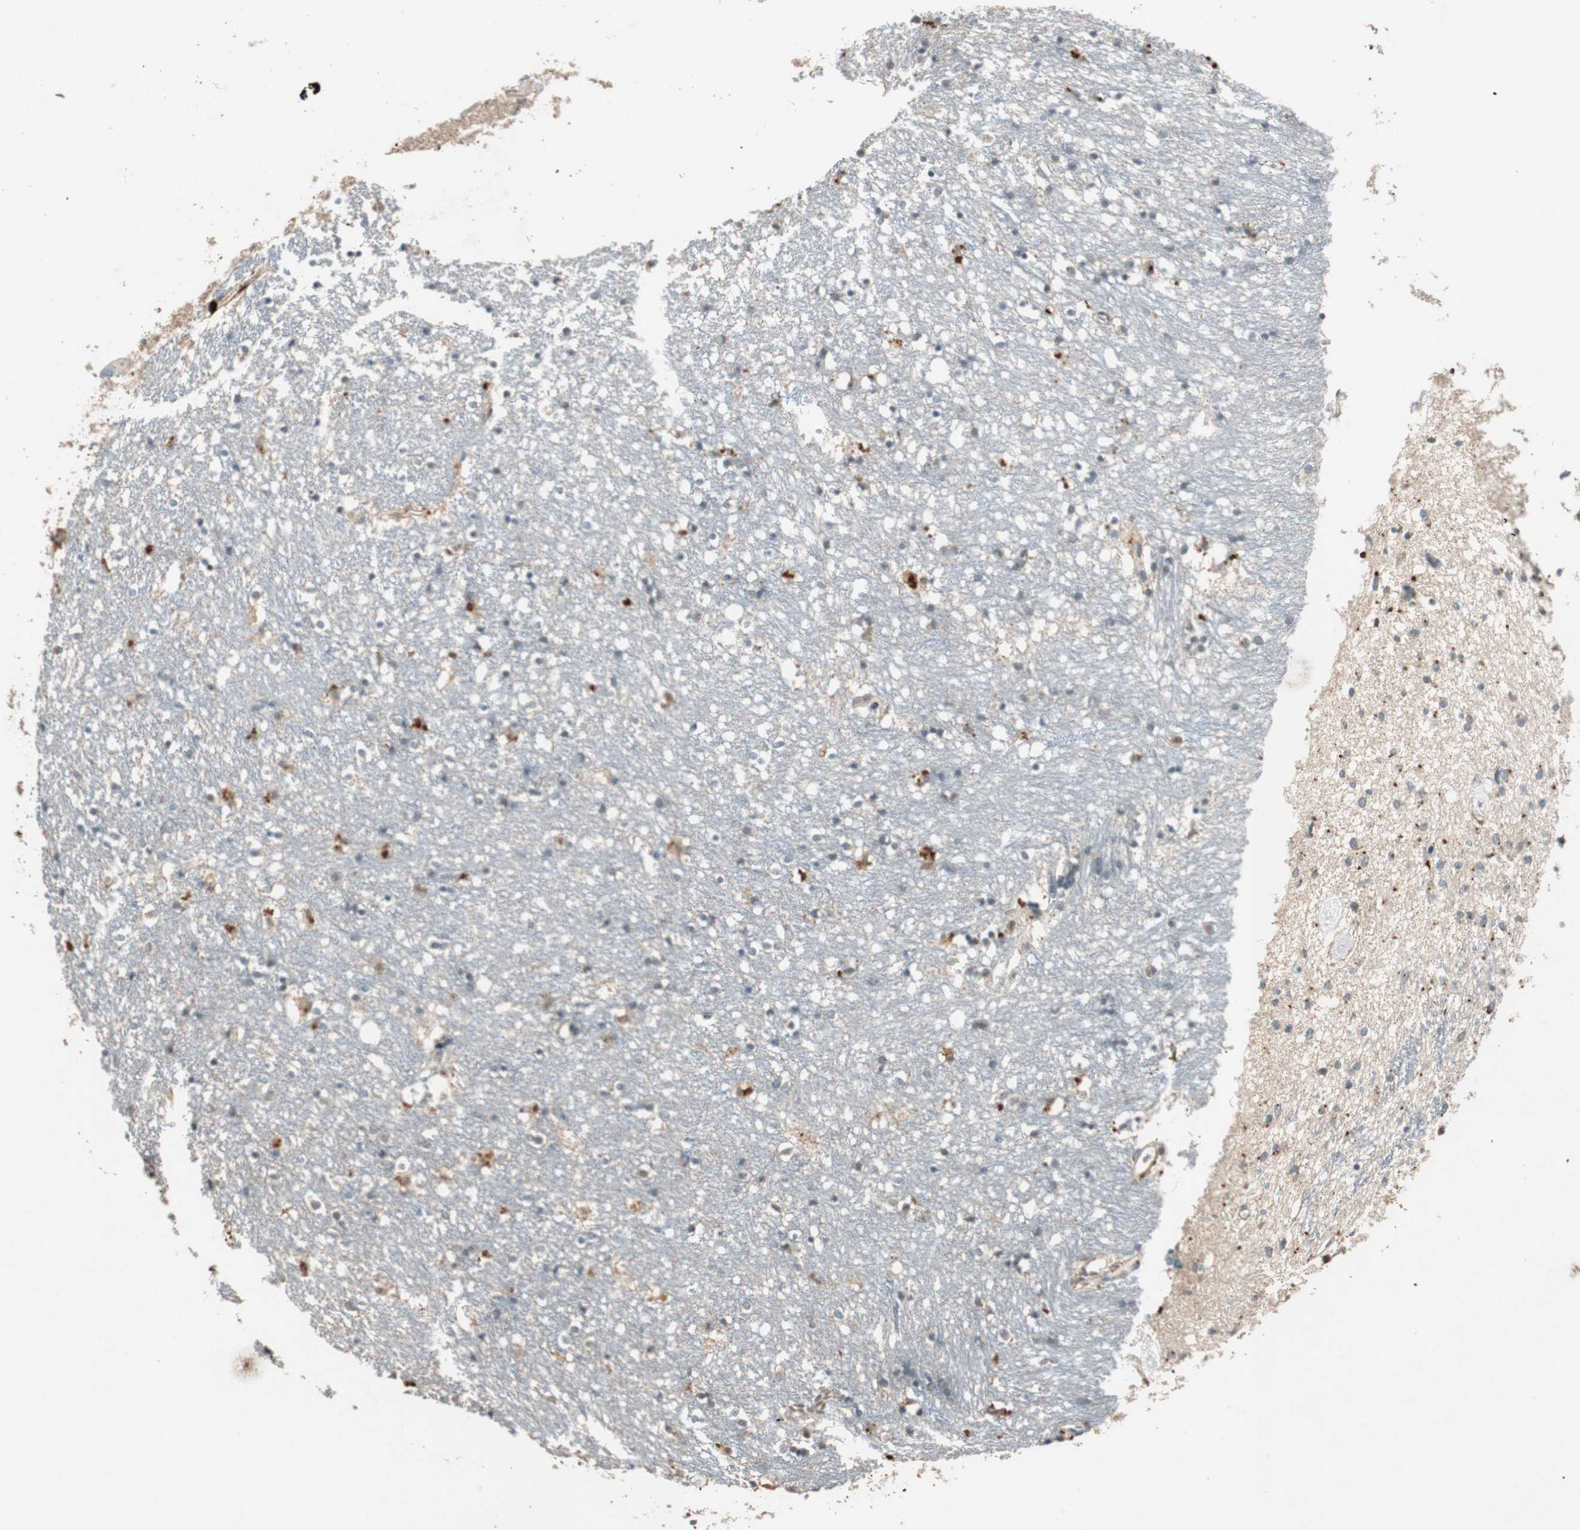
{"staining": {"intensity": "weak", "quantity": "<25%", "location": "cytoplasmic/membranous"}, "tissue": "caudate", "cell_type": "Glial cells", "image_type": "normal", "snomed": [{"axis": "morphology", "description": "Normal tissue, NOS"}, {"axis": "topography", "description": "Lateral ventricle wall"}], "caption": "Immunohistochemistry of unremarkable caudate exhibits no positivity in glial cells. (DAB IHC with hematoxylin counter stain).", "gene": "GLB1", "patient": {"sex": "female", "age": 54}}